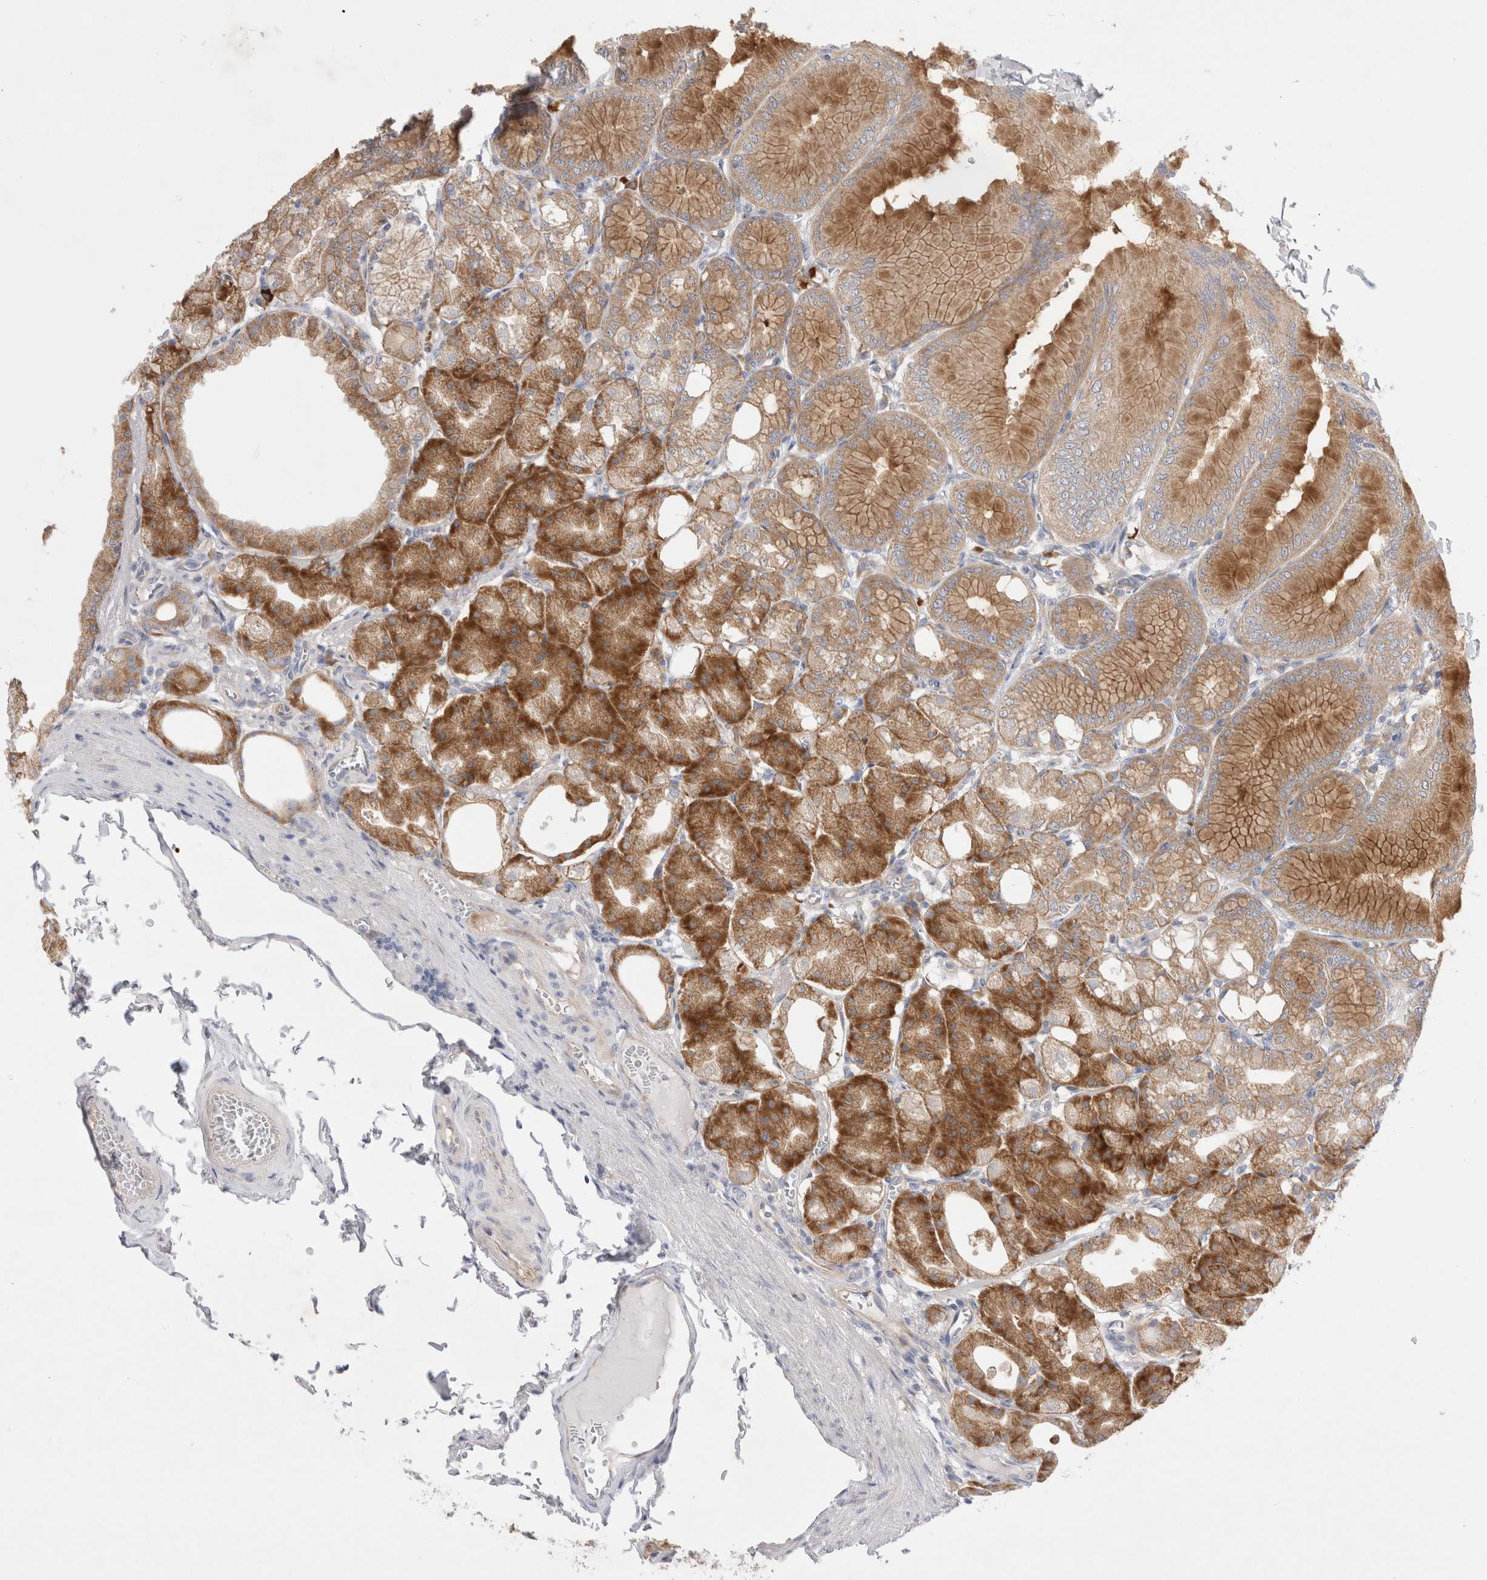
{"staining": {"intensity": "moderate", "quantity": ">75%", "location": "cytoplasmic/membranous"}, "tissue": "stomach", "cell_type": "Glandular cells", "image_type": "normal", "snomed": [{"axis": "morphology", "description": "Normal tissue, NOS"}, {"axis": "topography", "description": "Stomach, lower"}], "caption": "A photomicrograph of human stomach stained for a protein exhibits moderate cytoplasmic/membranous brown staining in glandular cells.", "gene": "RBM12B", "patient": {"sex": "male", "age": 71}}